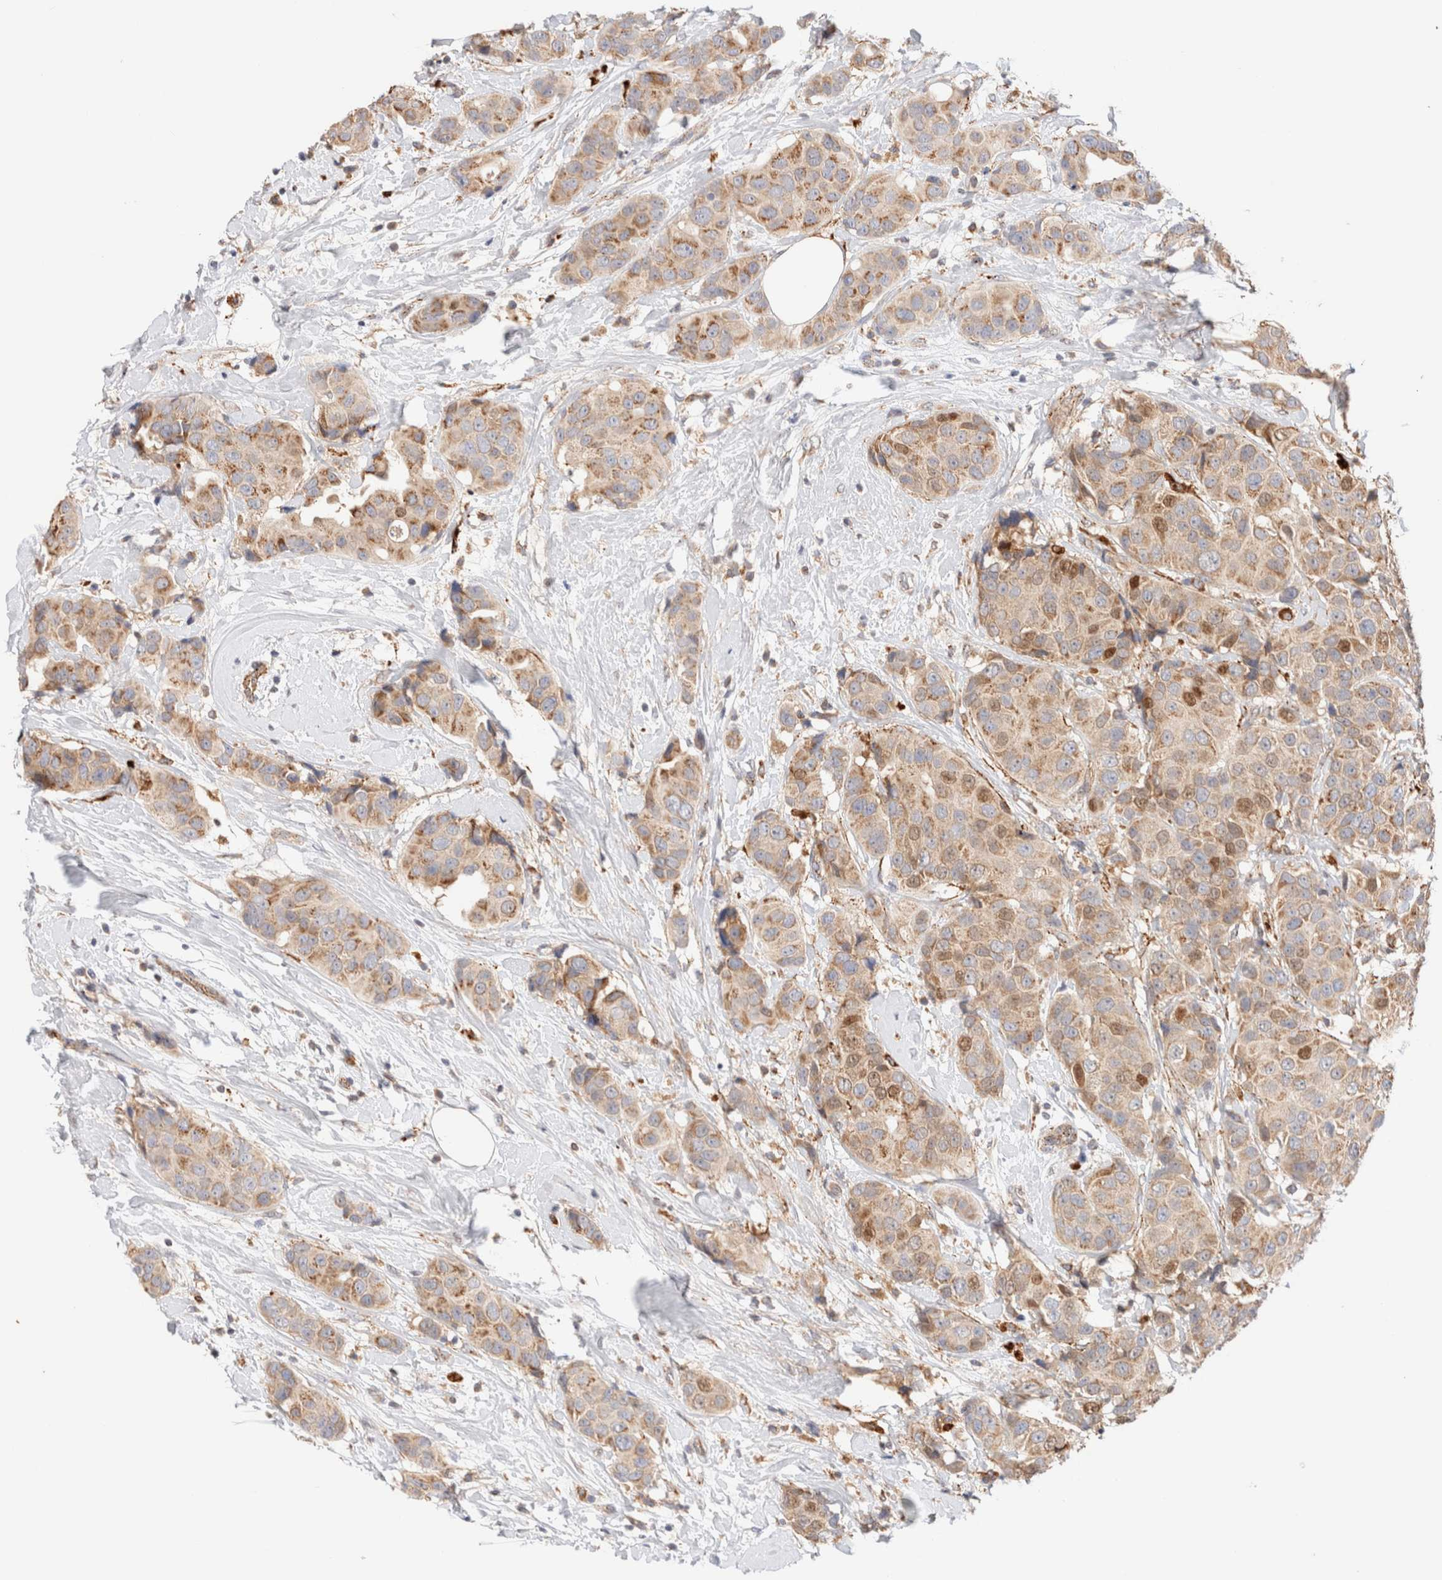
{"staining": {"intensity": "moderate", "quantity": "25%-75%", "location": "cytoplasmic/membranous"}, "tissue": "breast cancer", "cell_type": "Tumor cells", "image_type": "cancer", "snomed": [{"axis": "morphology", "description": "Normal tissue, NOS"}, {"axis": "morphology", "description": "Duct carcinoma"}, {"axis": "topography", "description": "Breast"}], "caption": "Breast cancer stained with a brown dye demonstrates moderate cytoplasmic/membranous positive positivity in approximately 25%-75% of tumor cells.", "gene": "RABEPK", "patient": {"sex": "female", "age": 39}}